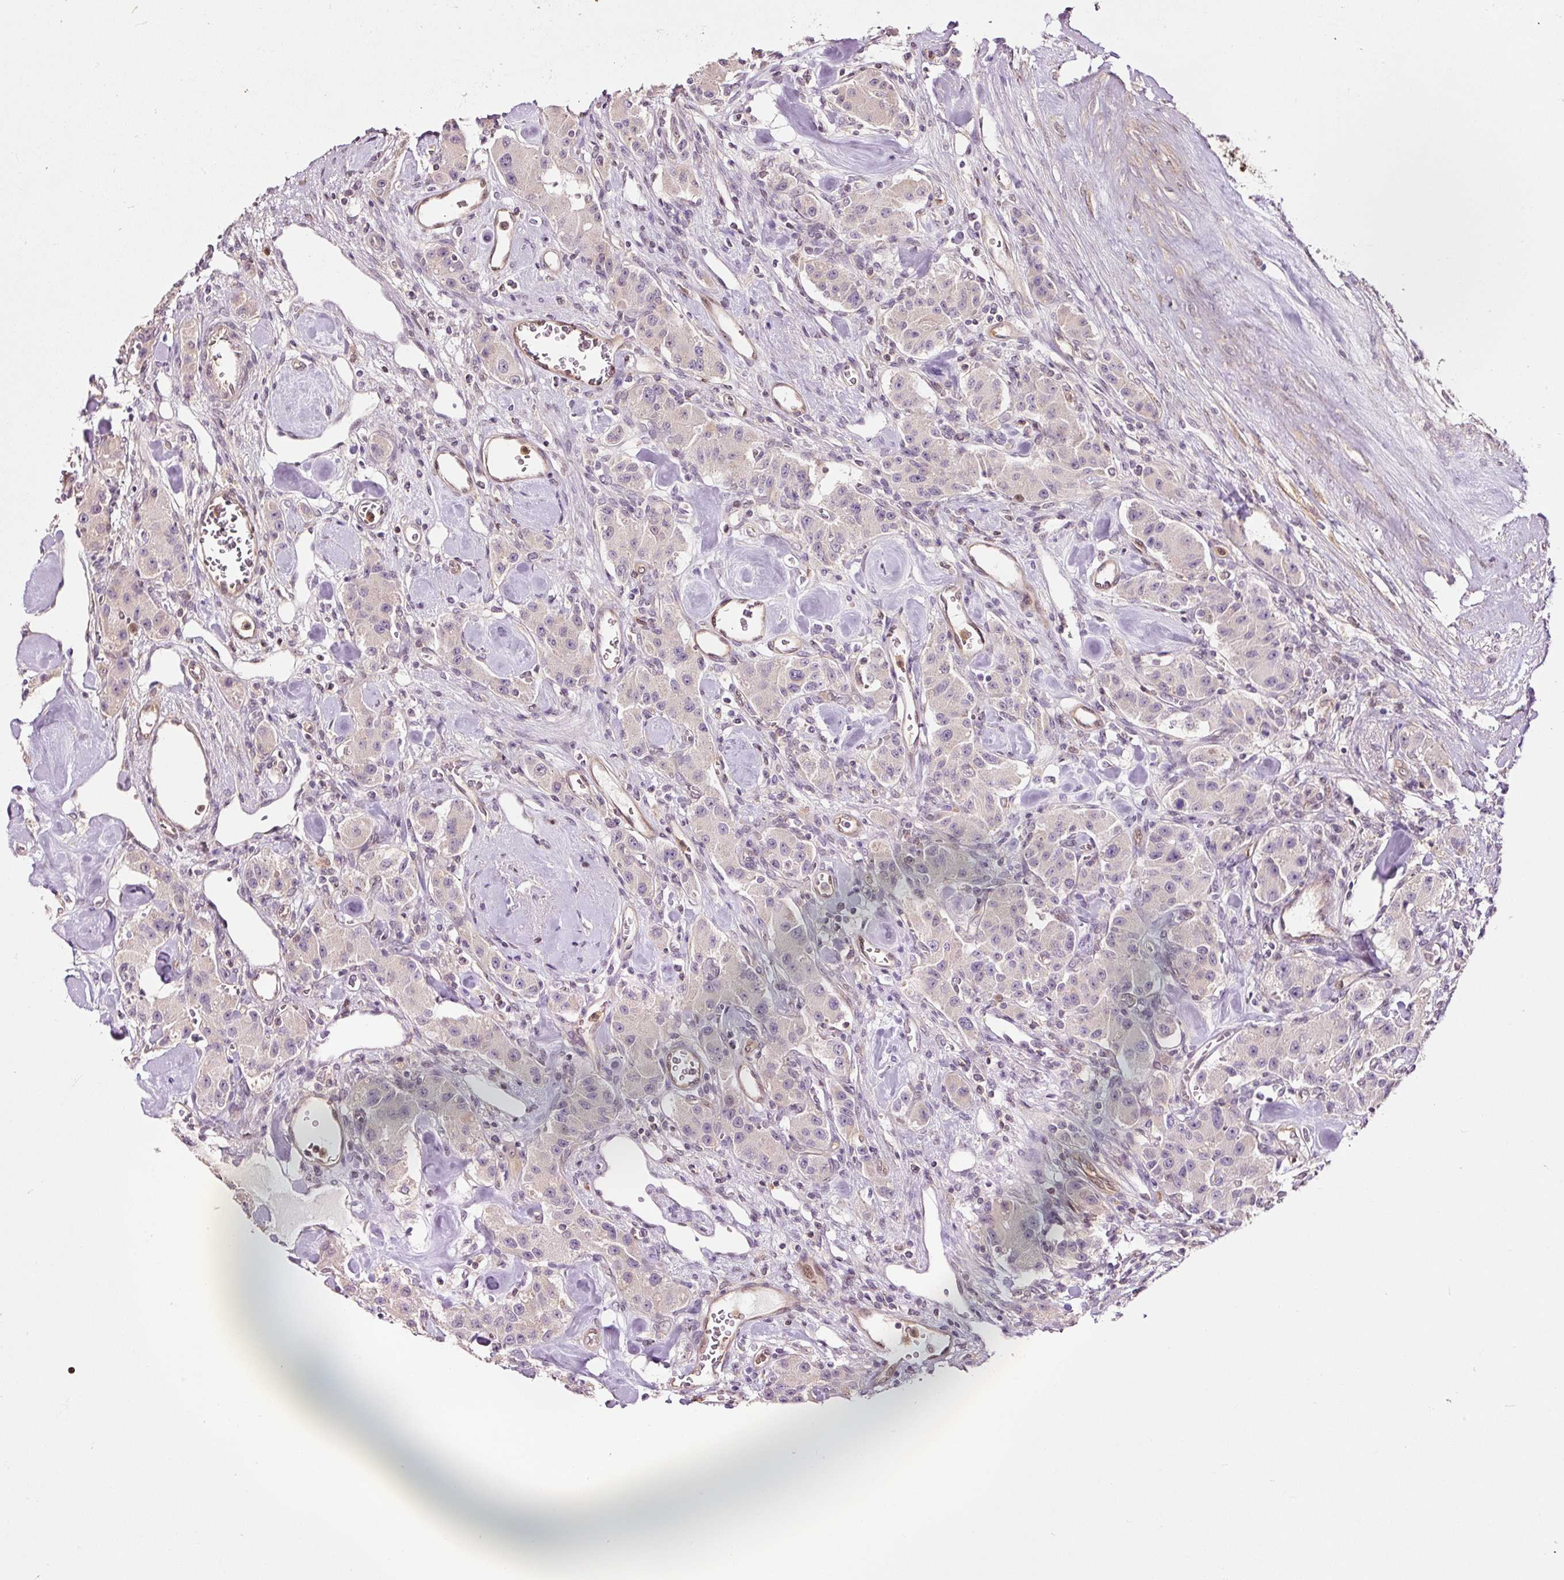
{"staining": {"intensity": "negative", "quantity": "none", "location": "none"}, "tissue": "carcinoid", "cell_type": "Tumor cells", "image_type": "cancer", "snomed": [{"axis": "morphology", "description": "Carcinoid, malignant, NOS"}, {"axis": "topography", "description": "Pancreas"}], "caption": "IHC image of neoplastic tissue: human carcinoid stained with DAB (3,3'-diaminobenzidine) exhibits no significant protein expression in tumor cells. (DAB IHC with hematoxylin counter stain).", "gene": "FBXL14", "patient": {"sex": "male", "age": 41}}